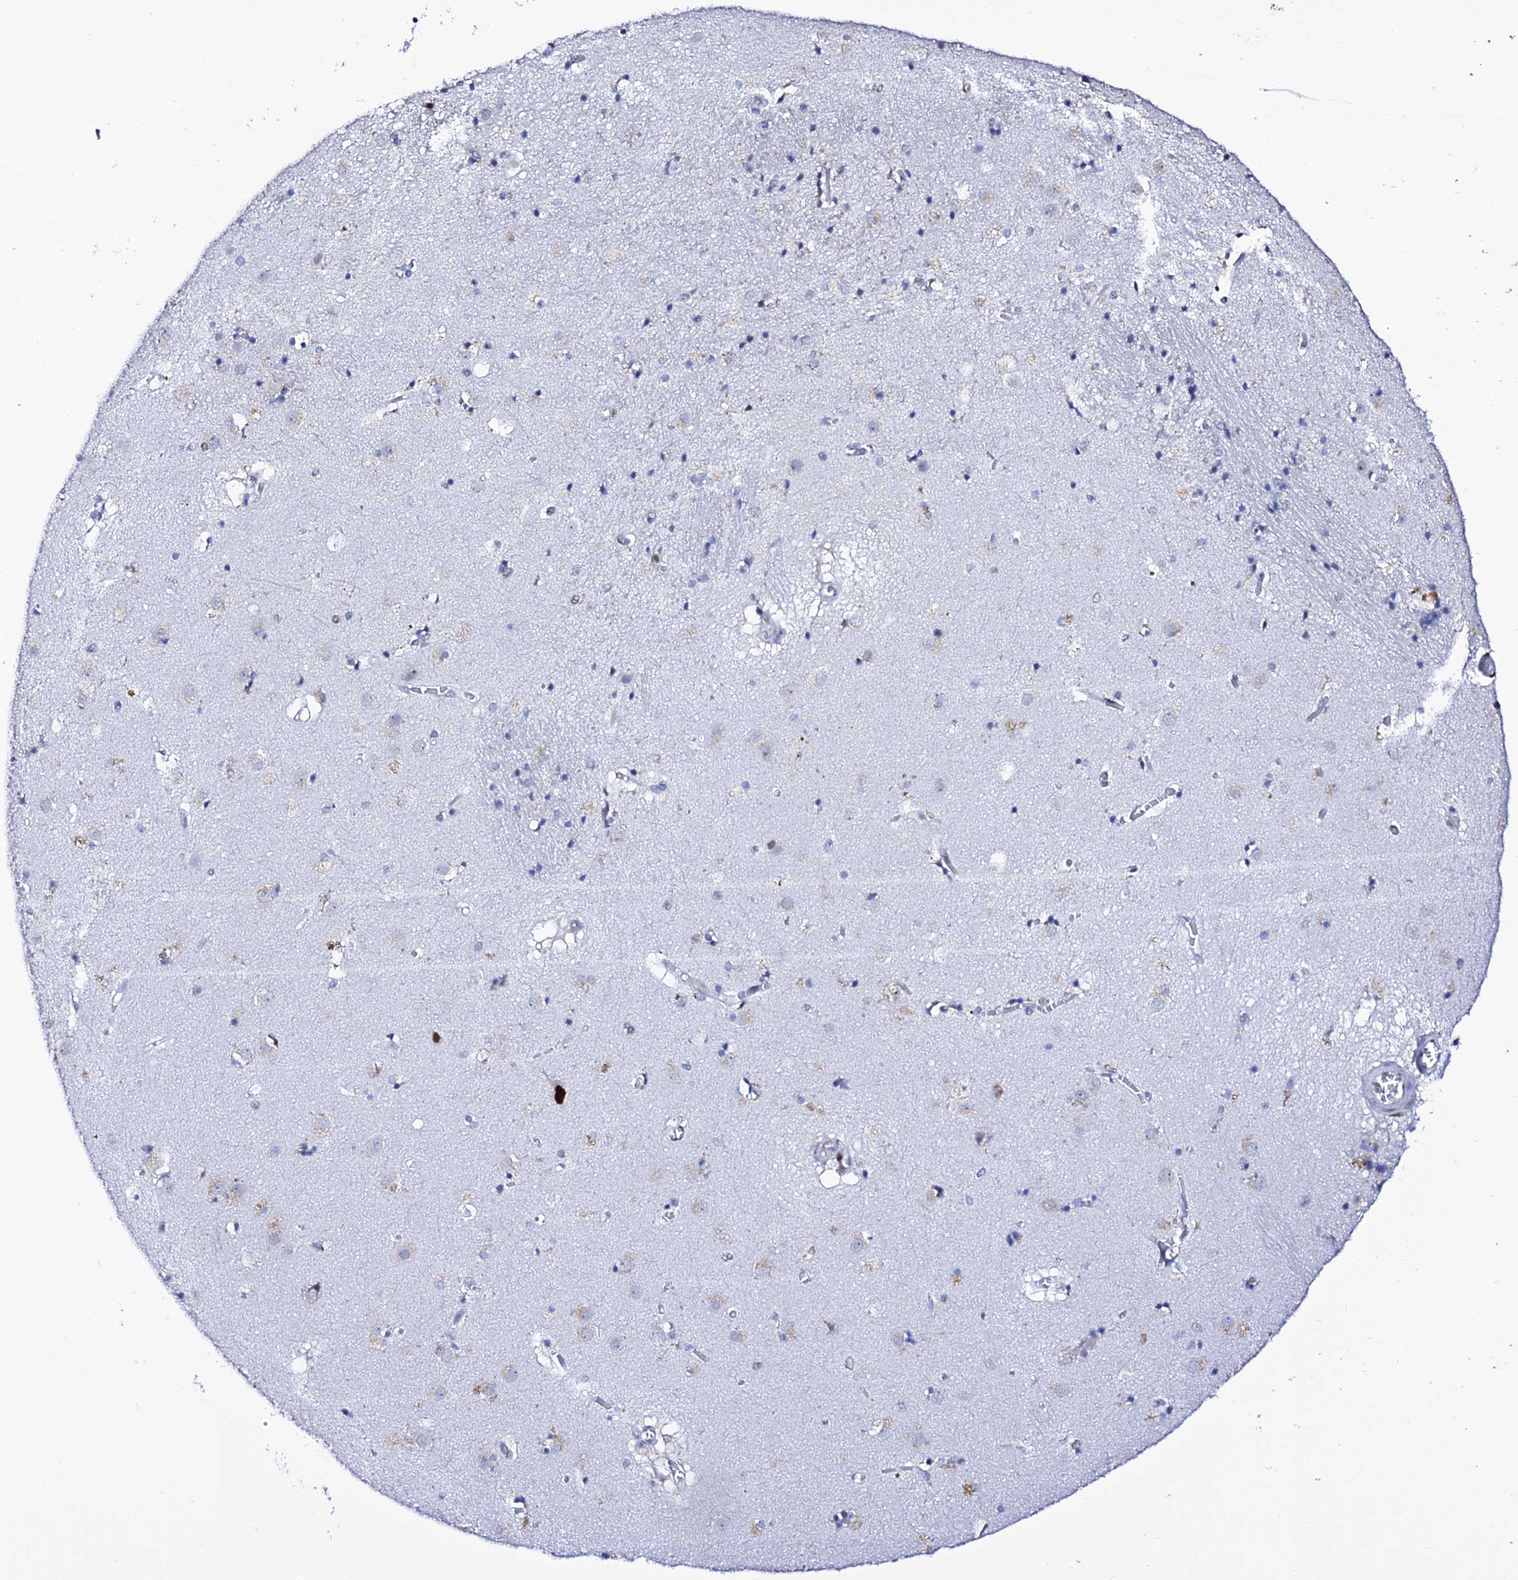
{"staining": {"intensity": "negative", "quantity": "none", "location": "none"}, "tissue": "caudate", "cell_type": "Glial cells", "image_type": "normal", "snomed": [{"axis": "morphology", "description": "Normal tissue, NOS"}, {"axis": "topography", "description": "Lateral ventricle wall"}], "caption": "The histopathology image displays no staining of glial cells in unremarkable caudate.", "gene": "POFUT2", "patient": {"sex": "male", "age": 70}}